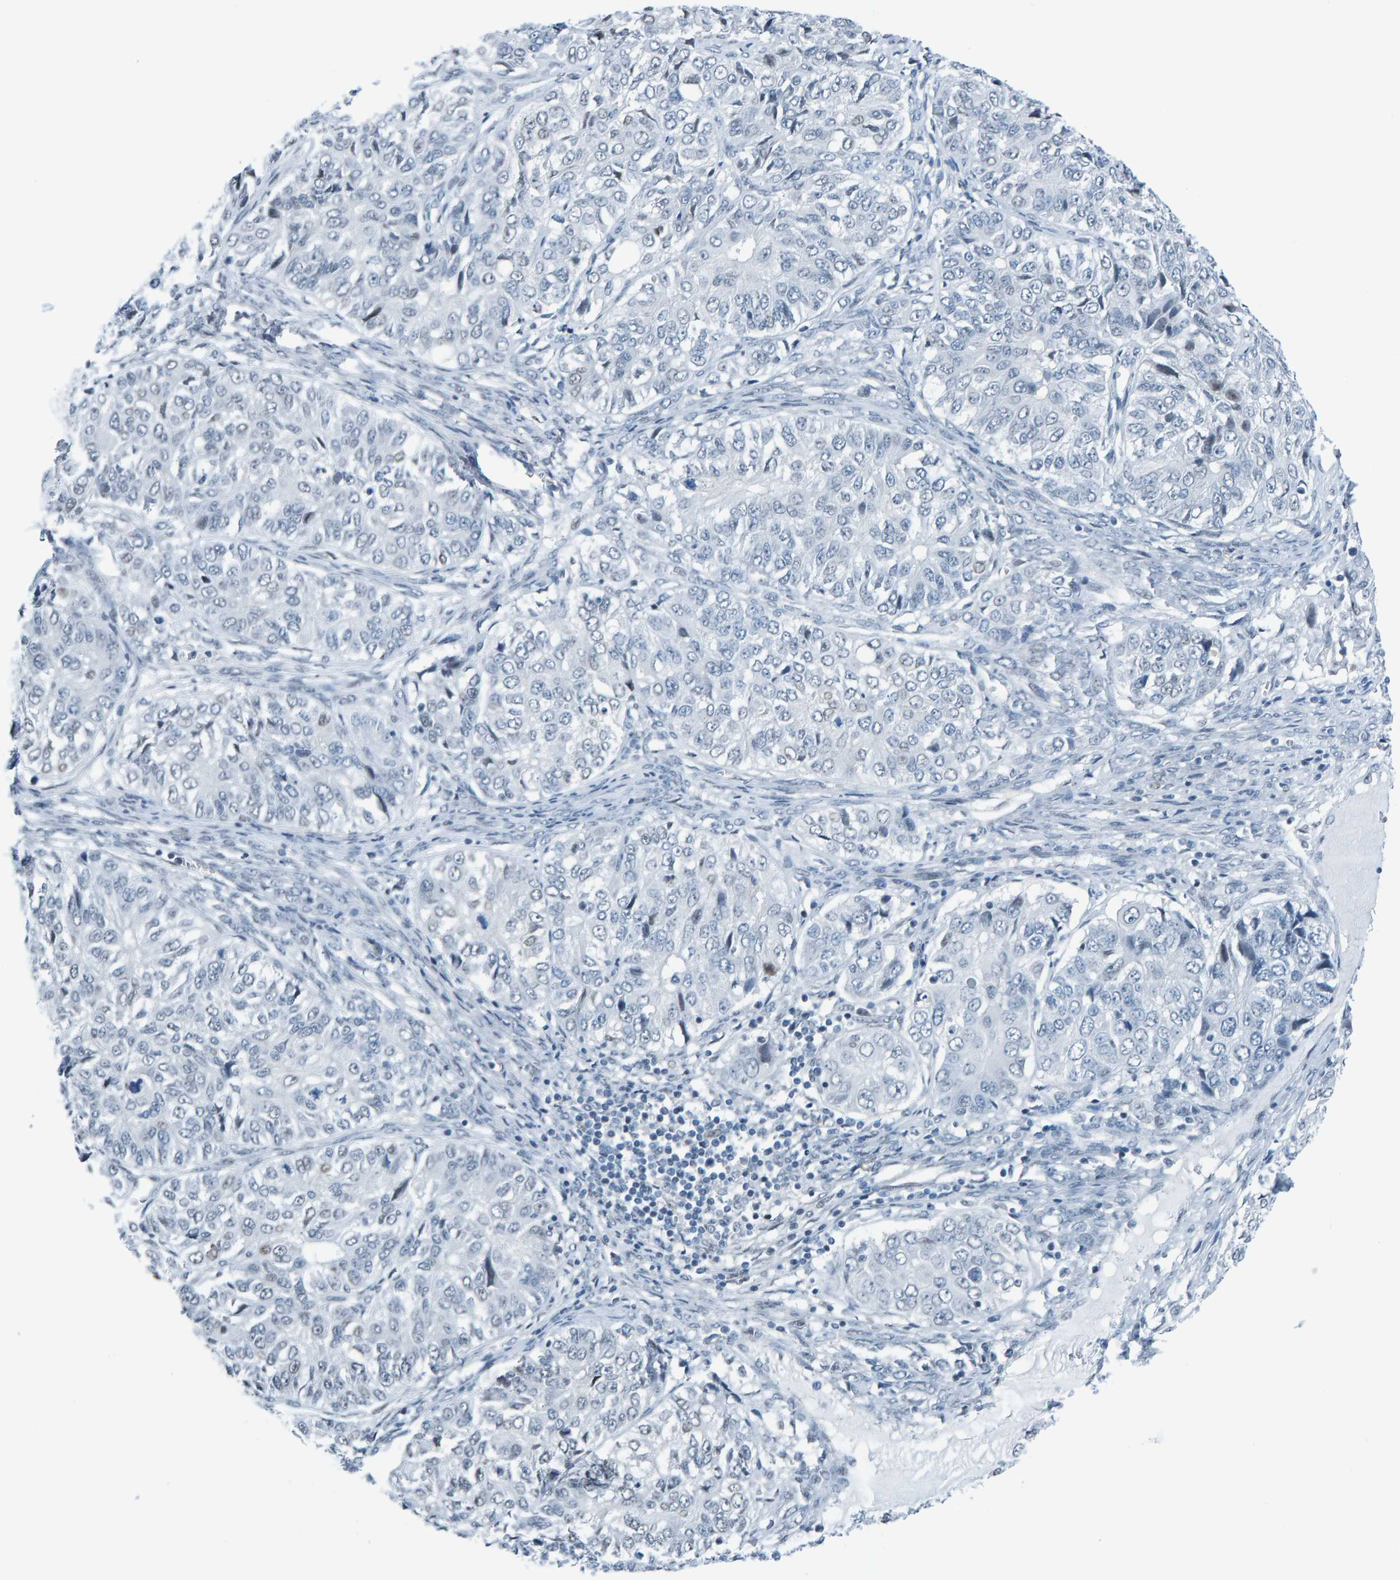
{"staining": {"intensity": "negative", "quantity": "none", "location": "none"}, "tissue": "ovarian cancer", "cell_type": "Tumor cells", "image_type": "cancer", "snomed": [{"axis": "morphology", "description": "Carcinoma, endometroid"}, {"axis": "topography", "description": "Ovary"}], "caption": "Histopathology image shows no protein positivity in tumor cells of ovarian endometroid carcinoma tissue.", "gene": "CNP", "patient": {"sex": "female", "age": 51}}